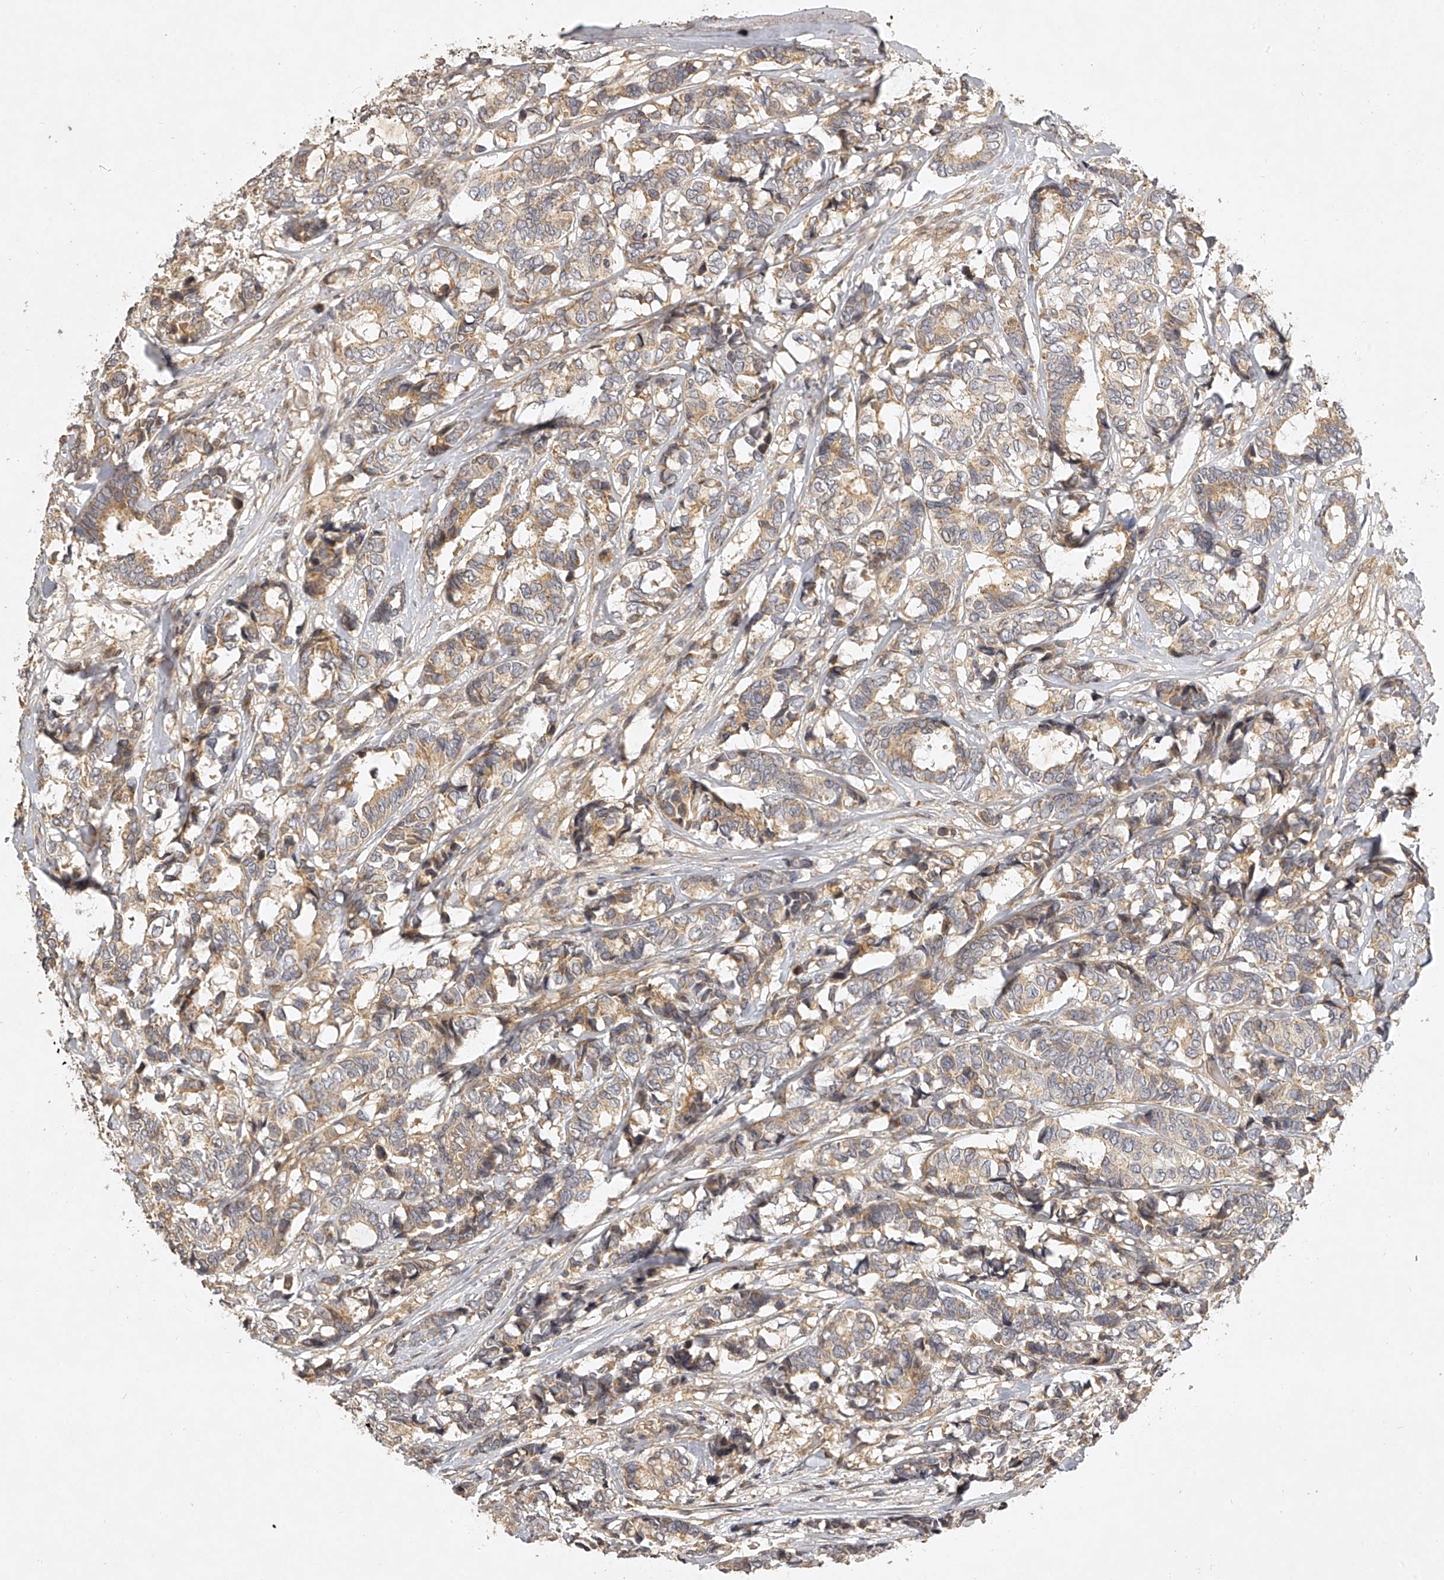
{"staining": {"intensity": "moderate", "quantity": ">75%", "location": "cytoplasmic/membranous"}, "tissue": "breast cancer", "cell_type": "Tumor cells", "image_type": "cancer", "snomed": [{"axis": "morphology", "description": "Duct carcinoma"}, {"axis": "topography", "description": "Breast"}], "caption": "Brown immunohistochemical staining in breast cancer displays moderate cytoplasmic/membranous expression in about >75% of tumor cells.", "gene": "NFS1", "patient": {"sex": "female", "age": 87}}